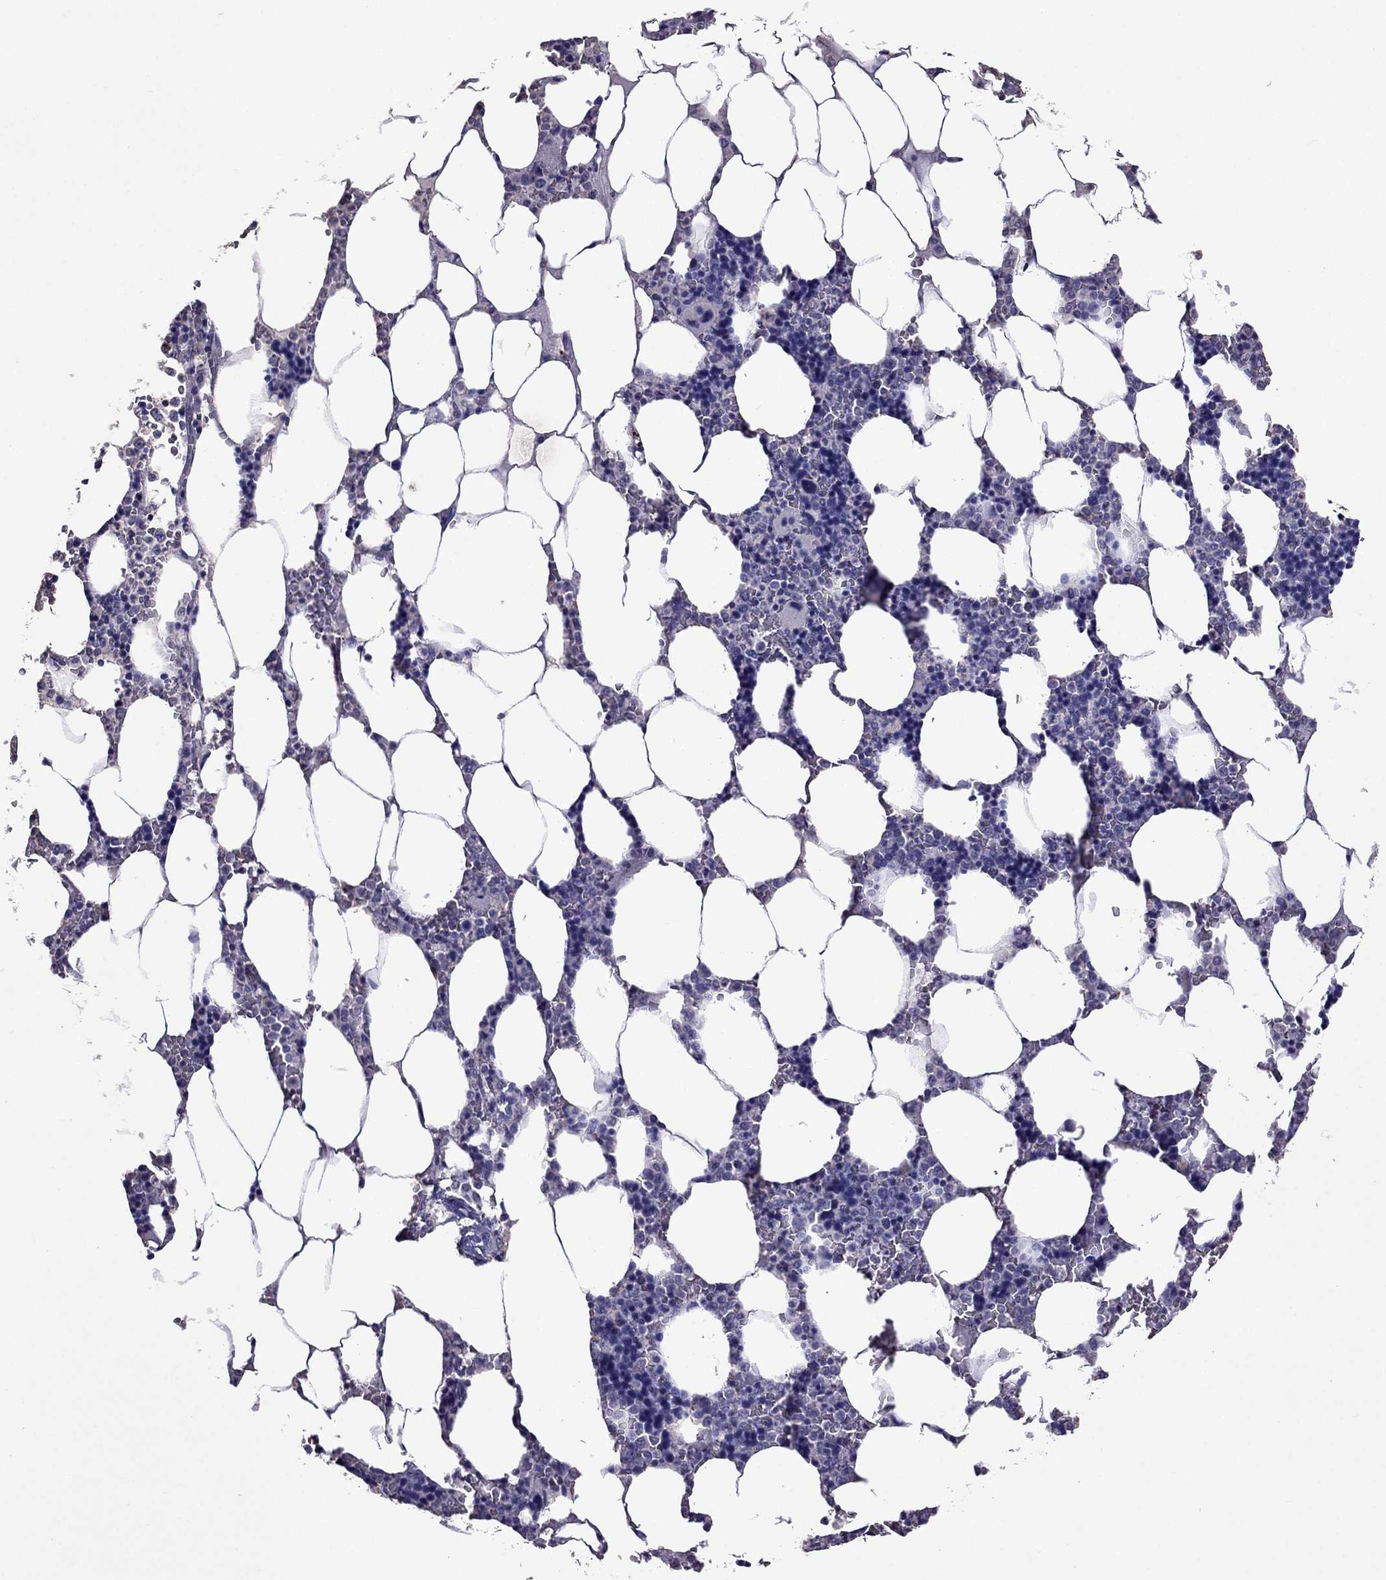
{"staining": {"intensity": "negative", "quantity": "none", "location": "none"}, "tissue": "bone marrow", "cell_type": "Hematopoietic cells", "image_type": "normal", "snomed": [{"axis": "morphology", "description": "Normal tissue, NOS"}, {"axis": "topography", "description": "Bone marrow"}], "caption": "This is a image of immunohistochemistry (IHC) staining of normal bone marrow, which shows no expression in hematopoietic cells.", "gene": "NKX3", "patient": {"sex": "male", "age": 63}}